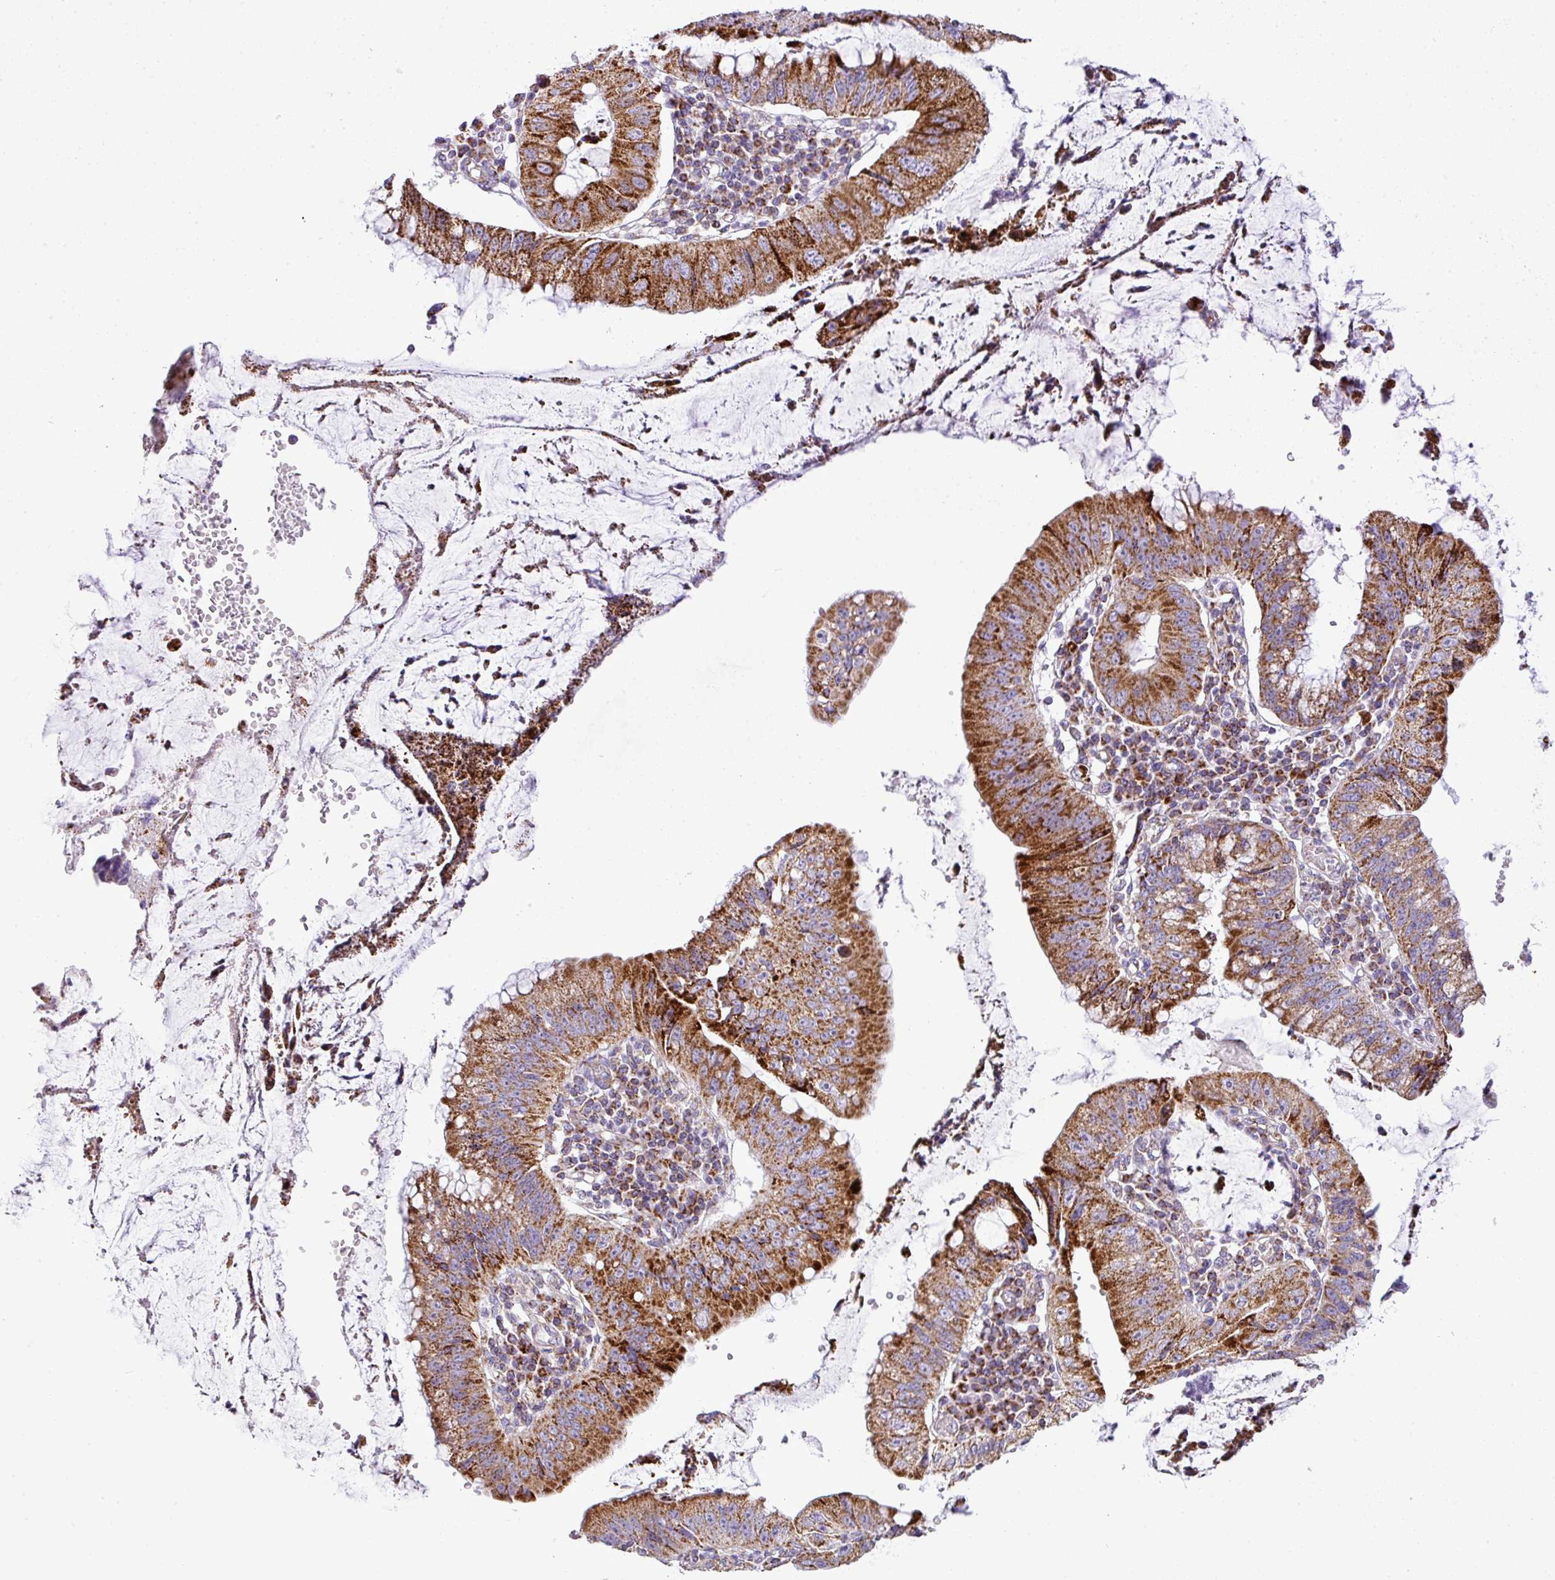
{"staining": {"intensity": "strong", "quantity": ">75%", "location": "cytoplasmic/membranous"}, "tissue": "stomach cancer", "cell_type": "Tumor cells", "image_type": "cancer", "snomed": [{"axis": "morphology", "description": "Adenocarcinoma, NOS"}, {"axis": "topography", "description": "Stomach"}], "caption": "Immunohistochemical staining of human stomach cancer (adenocarcinoma) shows high levels of strong cytoplasmic/membranous expression in approximately >75% of tumor cells.", "gene": "ZNF81", "patient": {"sex": "male", "age": 59}}